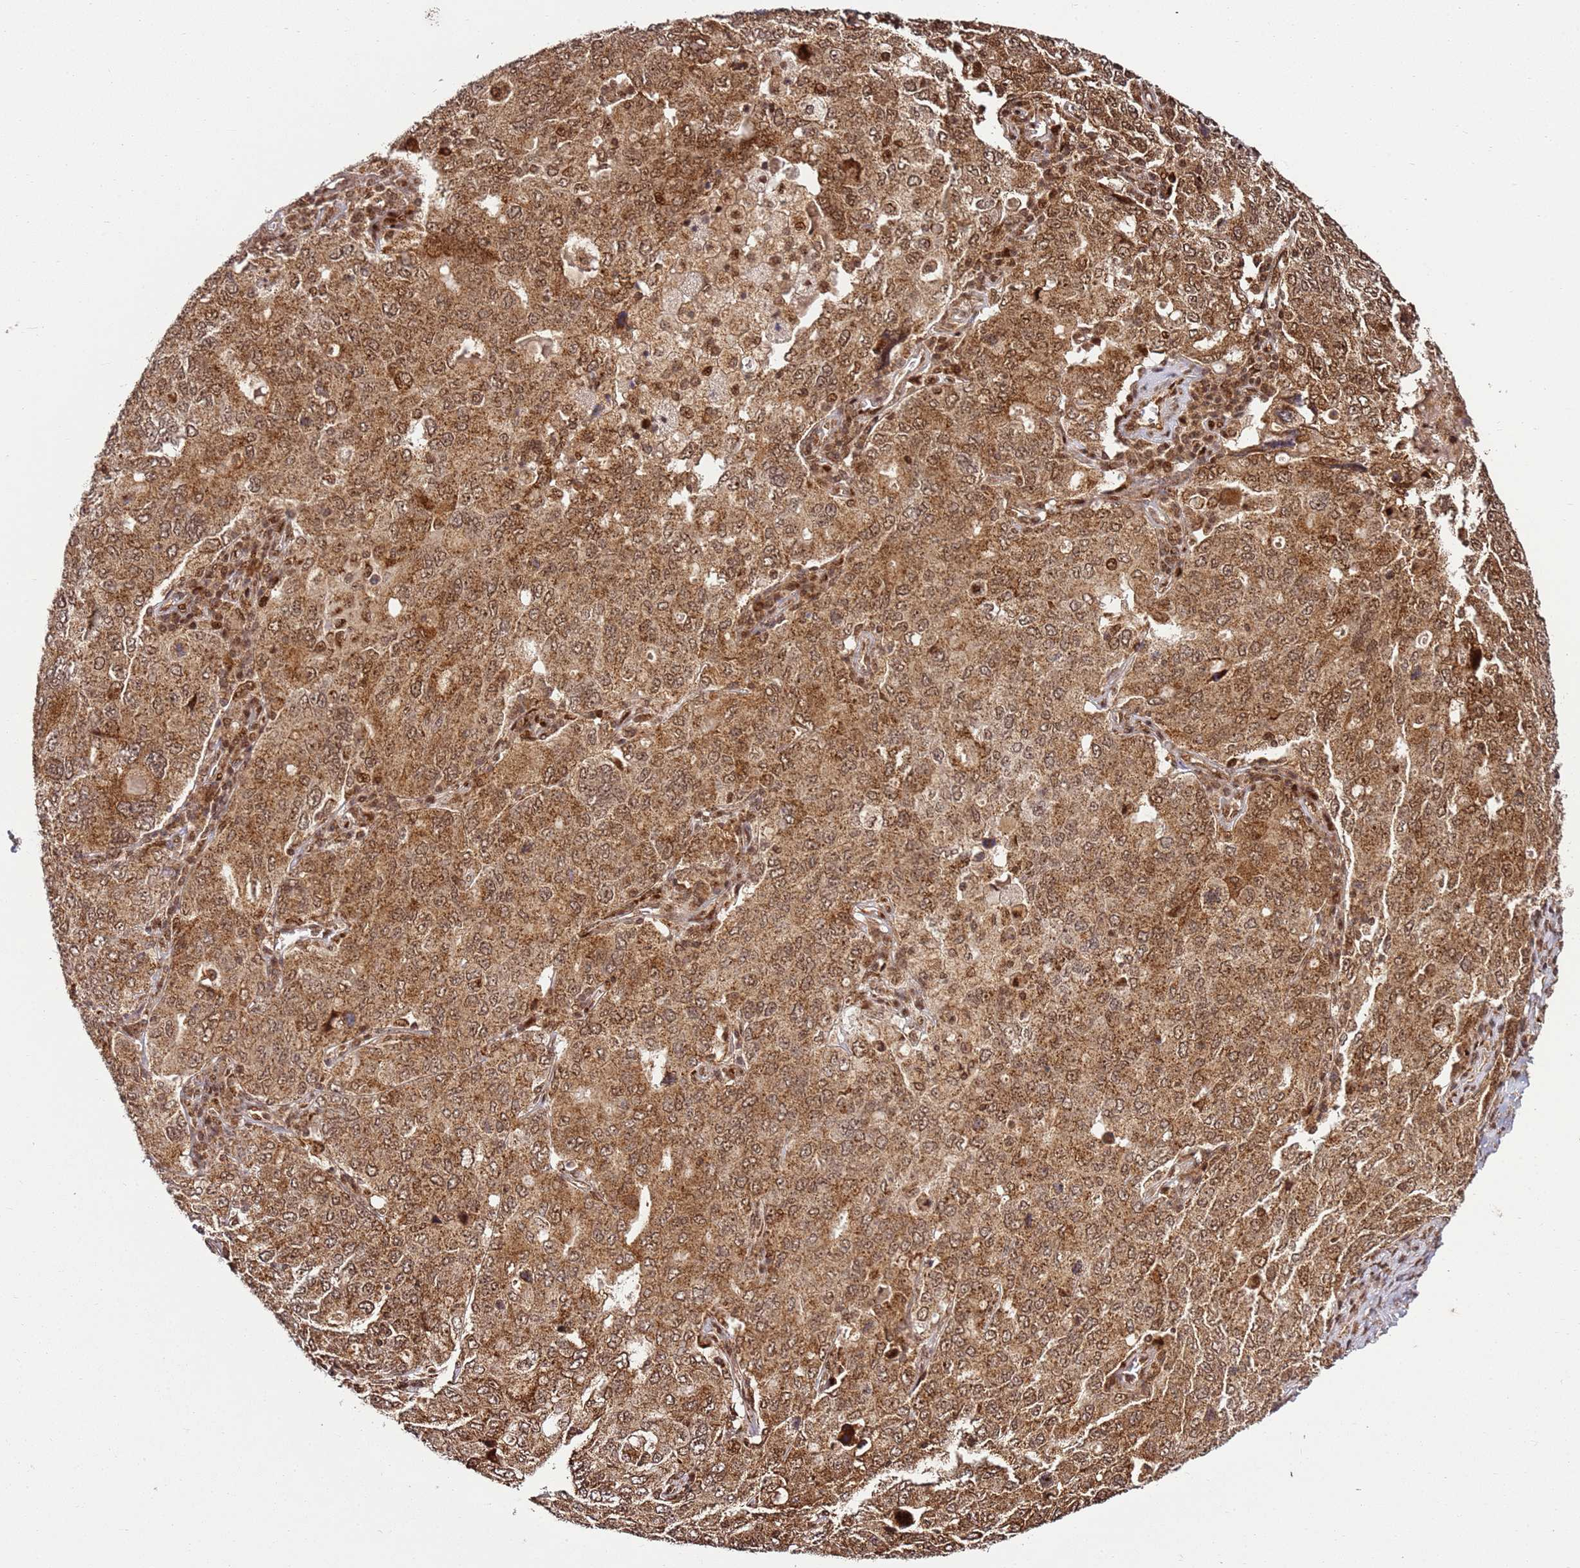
{"staining": {"intensity": "moderate", "quantity": ">75%", "location": "cytoplasmic/membranous,nuclear"}, "tissue": "ovarian cancer", "cell_type": "Tumor cells", "image_type": "cancer", "snomed": [{"axis": "morphology", "description": "Carcinoma, endometroid"}, {"axis": "topography", "description": "Ovary"}], "caption": "This image displays IHC staining of endometroid carcinoma (ovarian), with medium moderate cytoplasmic/membranous and nuclear expression in about >75% of tumor cells.", "gene": "PEX14", "patient": {"sex": "female", "age": 62}}